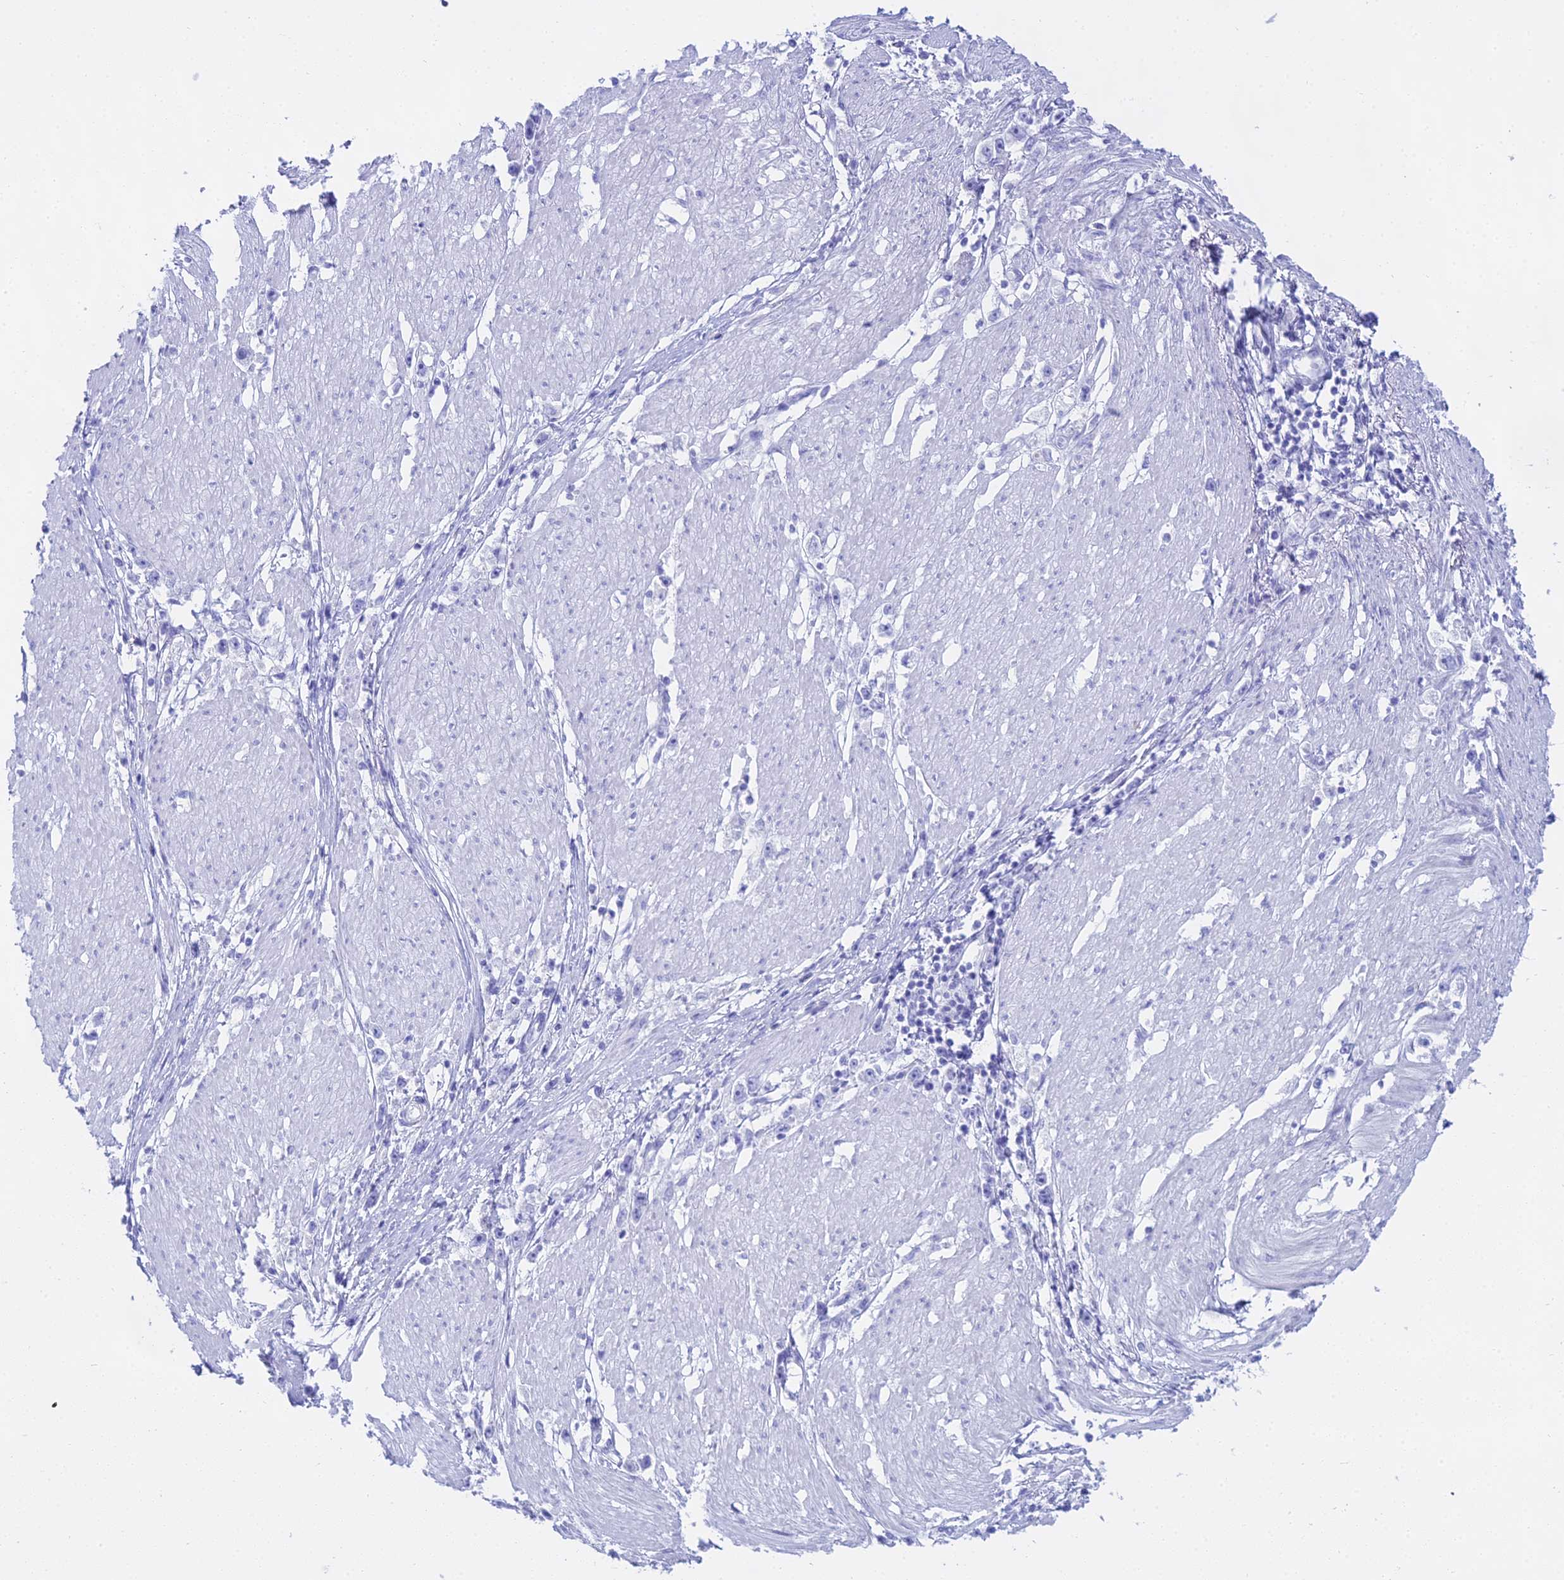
{"staining": {"intensity": "negative", "quantity": "none", "location": "none"}, "tissue": "stomach cancer", "cell_type": "Tumor cells", "image_type": "cancer", "snomed": [{"axis": "morphology", "description": "Adenocarcinoma, NOS"}, {"axis": "topography", "description": "Stomach"}], "caption": "This is an immunohistochemistry (IHC) photomicrograph of human stomach adenocarcinoma. There is no staining in tumor cells.", "gene": "CGB2", "patient": {"sex": "female", "age": 59}}